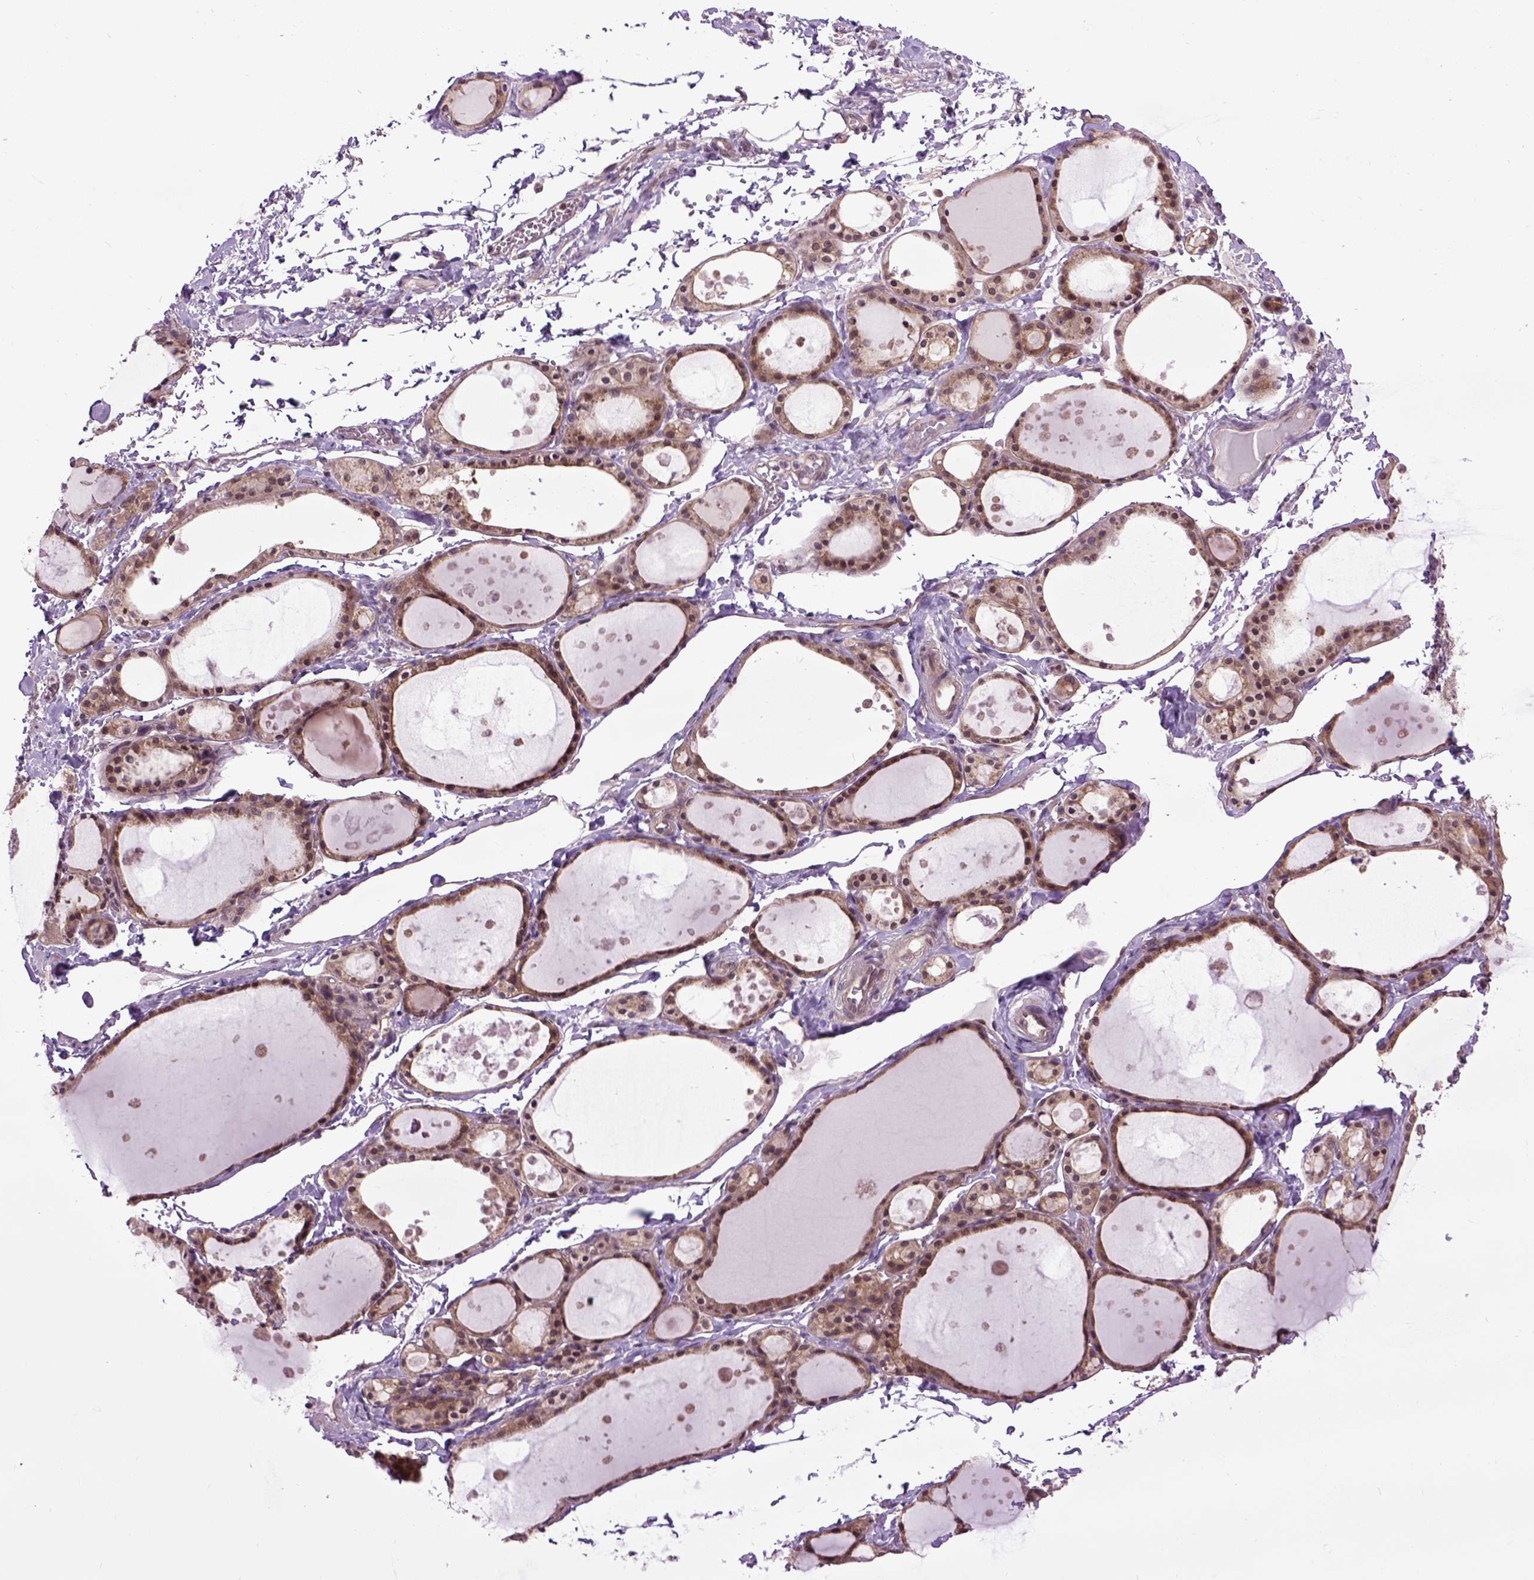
{"staining": {"intensity": "moderate", "quantity": ">75%", "location": "cytoplasmic/membranous,nuclear"}, "tissue": "thyroid gland", "cell_type": "Glandular cells", "image_type": "normal", "snomed": [{"axis": "morphology", "description": "Normal tissue, NOS"}, {"axis": "topography", "description": "Thyroid gland"}], "caption": "An immunohistochemistry photomicrograph of benign tissue is shown. Protein staining in brown highlights moderate cytoplasmic/membranous,nuclear positivity in thyroid gland within glandular cells. The staining was performed using DAB (3,3'-diaminobenzidine), with brown indicating positive protein expression. Nuclei are stained blue with hematoxylin.", "gene": "WDR48", "patient": {"sex": "male", "age": 68}}